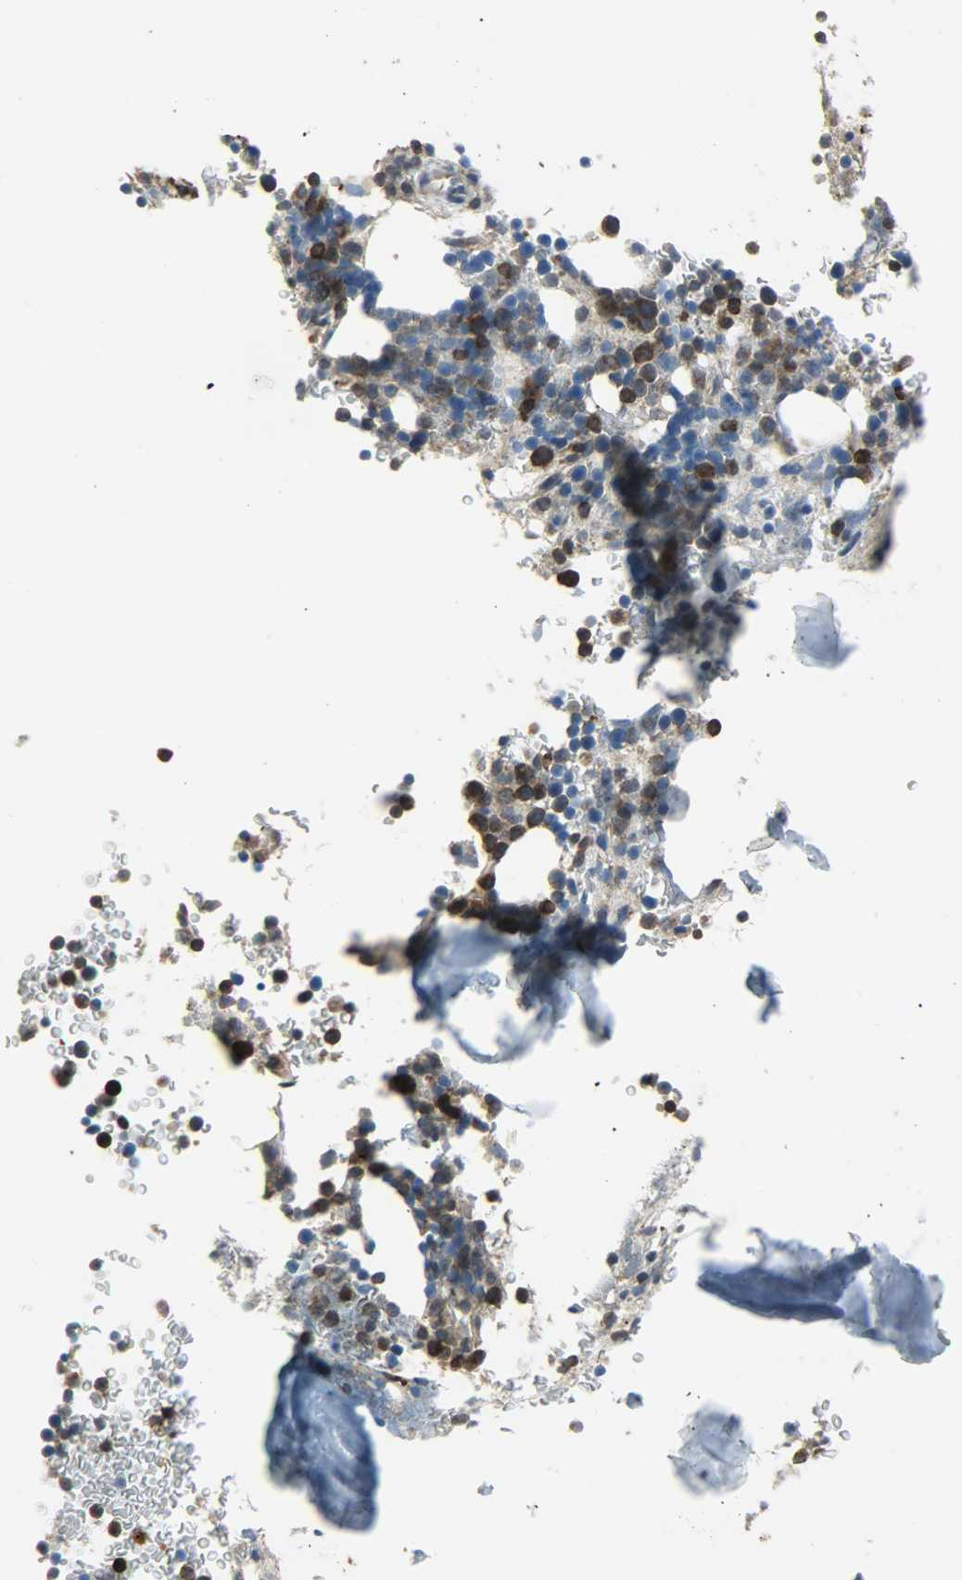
{"staining": {"intensity": "strong", "quantity": "25%-75%", "location": "cytoplasmic/membranous"}, "tissue": "bone marrow", "cell_type": "Hematopoietic cells", "image_type": "normal", "snomed": [{"axis": "morphology", "description": "Normal tissue, NOS"}, {"axis": "topography", "description": "Bone marrow"}], "caption": "Approximately 25%-75% of hematopoietic cells in normal human bone marrow reveal strong cytoplasmic/membranous protein staining as visualized by brown immunohistochemical staining.", "gene": "LDHB", "patient": {"sex": "female", "age": 73}}